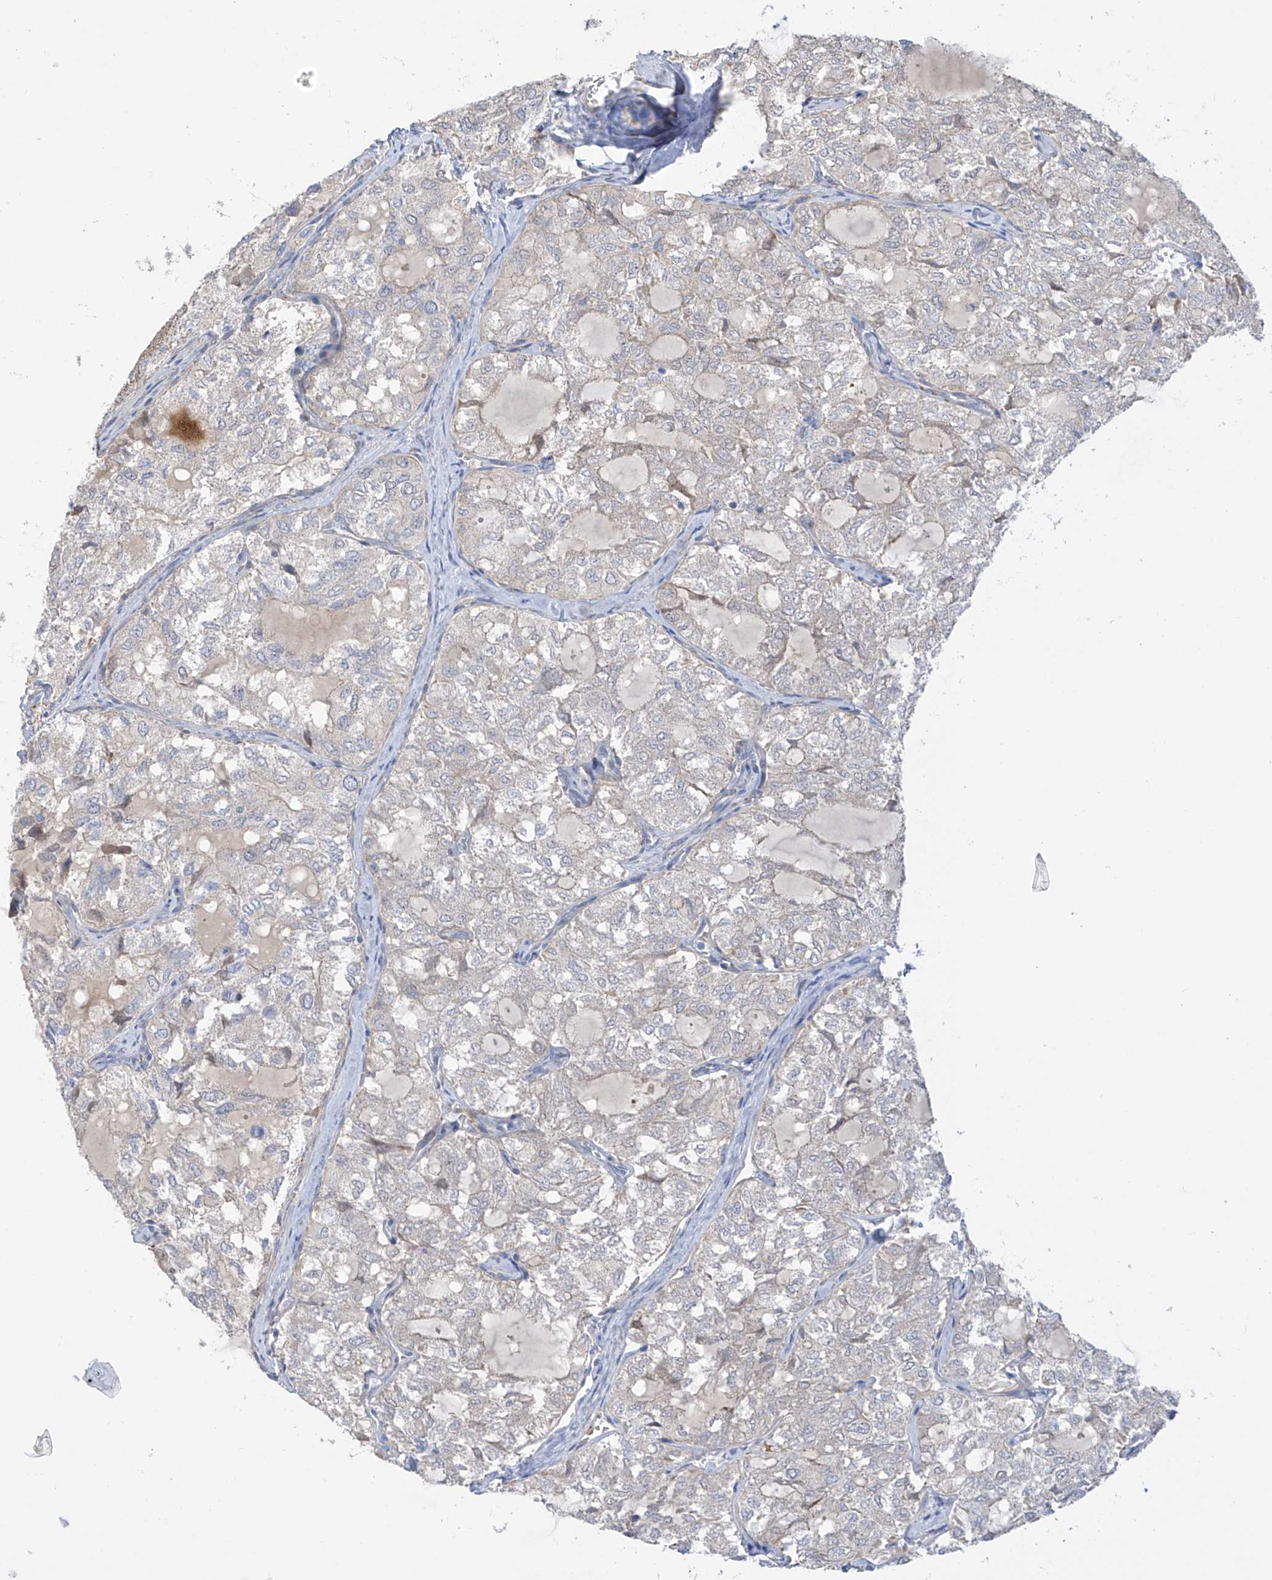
{"staining": {"intensity": "negative", "quantity": "none", "location": "none"}, "tissue": "thyroid cancer", "cell_type": "Tumor cells", "image_type": "cancer", "snomed": [{"axis": "morphology", "description": "Follicular adenoma carcinoma, NOS"}, {"axis": "topography", "description": "Thyroid gland"}], "caption": "Tumor cells show no significant positivity in thyroid cancer (follicular adenoma carcinoma).", "gene": "ZNF641", "patient": {"sex": "male", "age": 75}}